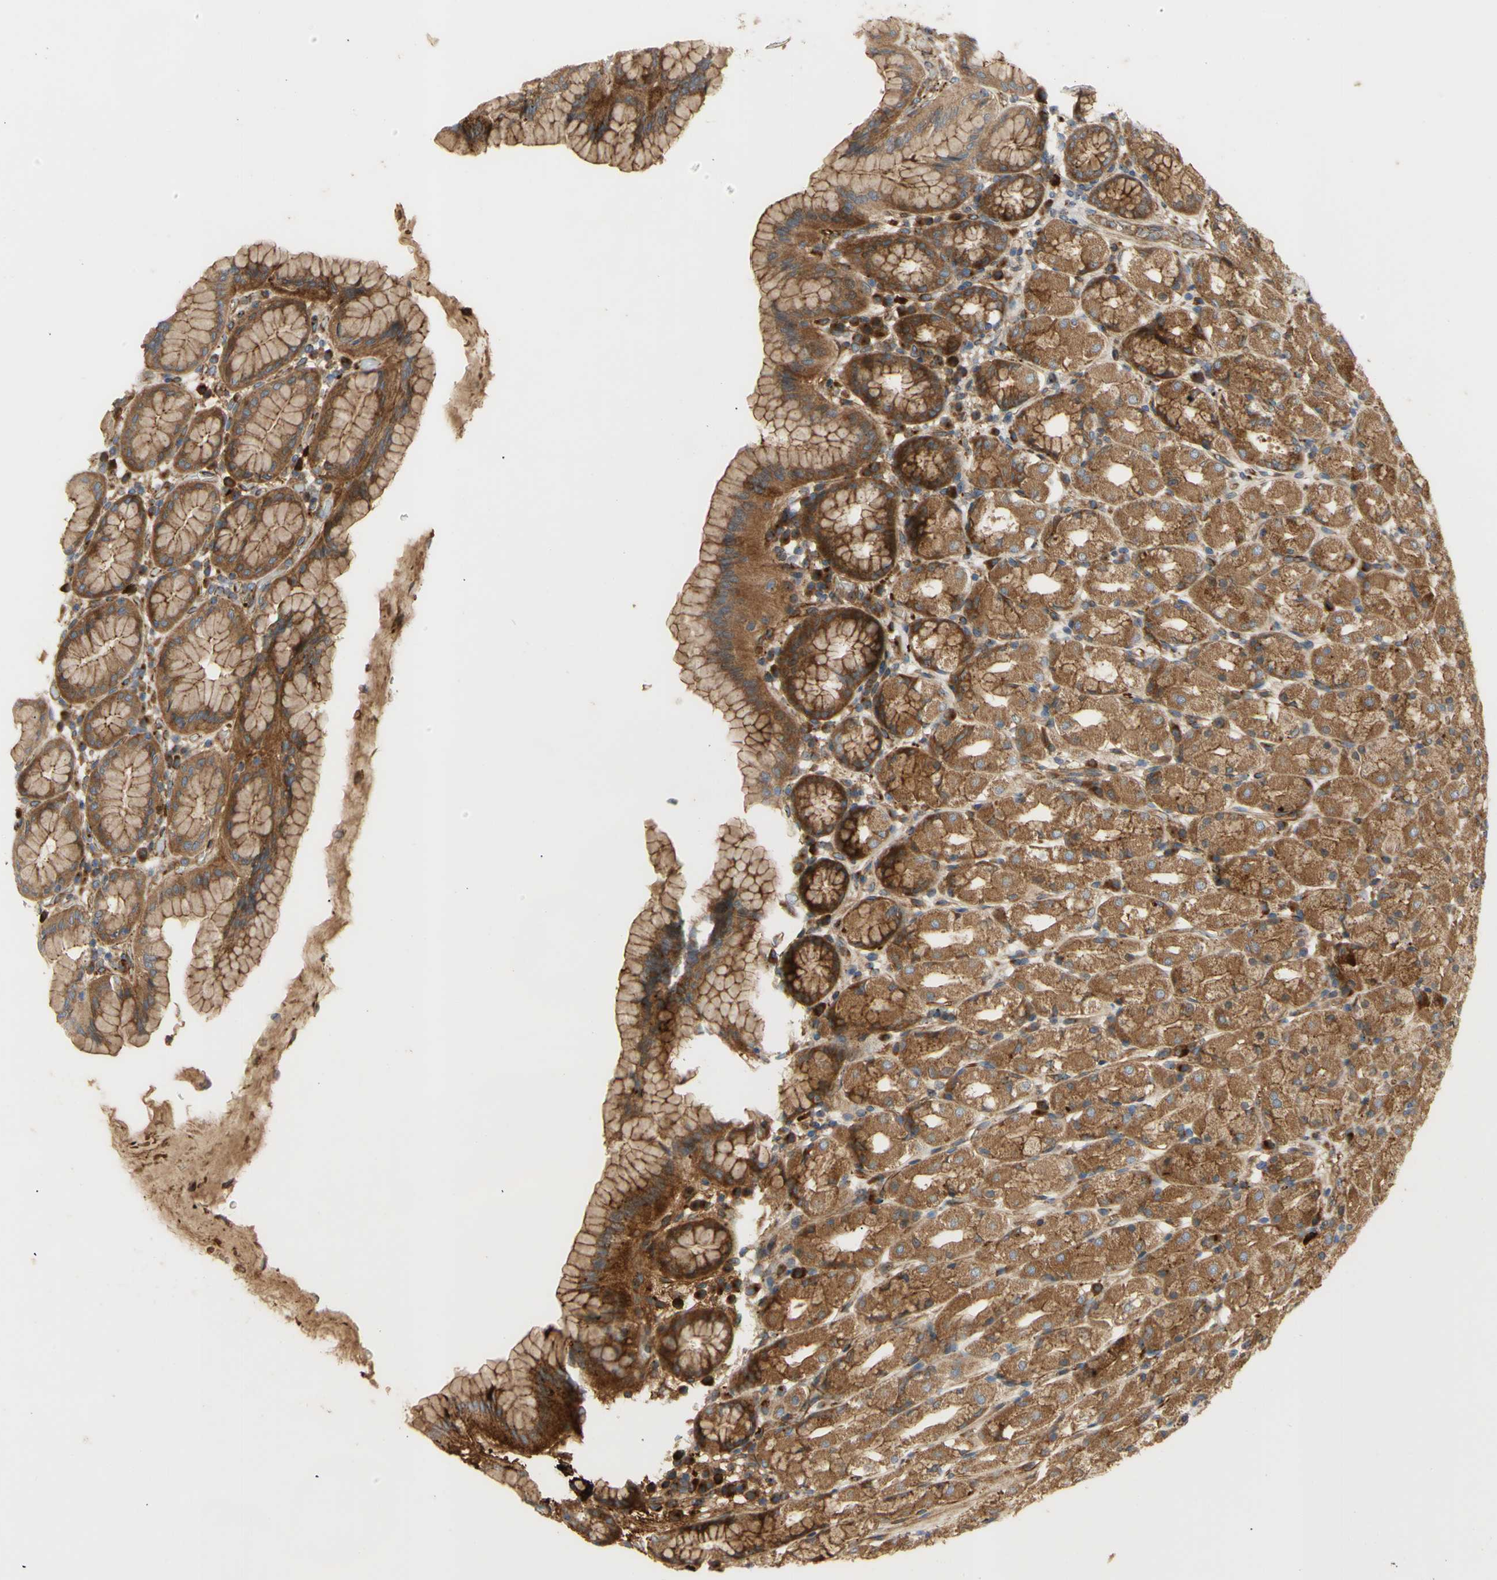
{"staining": {"intensity": "moderate", "quantity": ">75%", "location": "cytoplasmic/membranous"}, "tissue": "stomach", "cell_type": "Glandular cells", "image_type": "normal", "snomed": [{"axis": "morphology", "description": "Normal tissue, NOS"}, {"axis": "topography", "description": "Stomach, upper"}], "caption": "Protein expression by immunohistochemistry (IHC) shows moderate cytoplasmic/membranous staining in about >75% of glandular cells in benign stomach.", "gene": "TUBG2", "patient": {"sex": "male", "age": 68}}